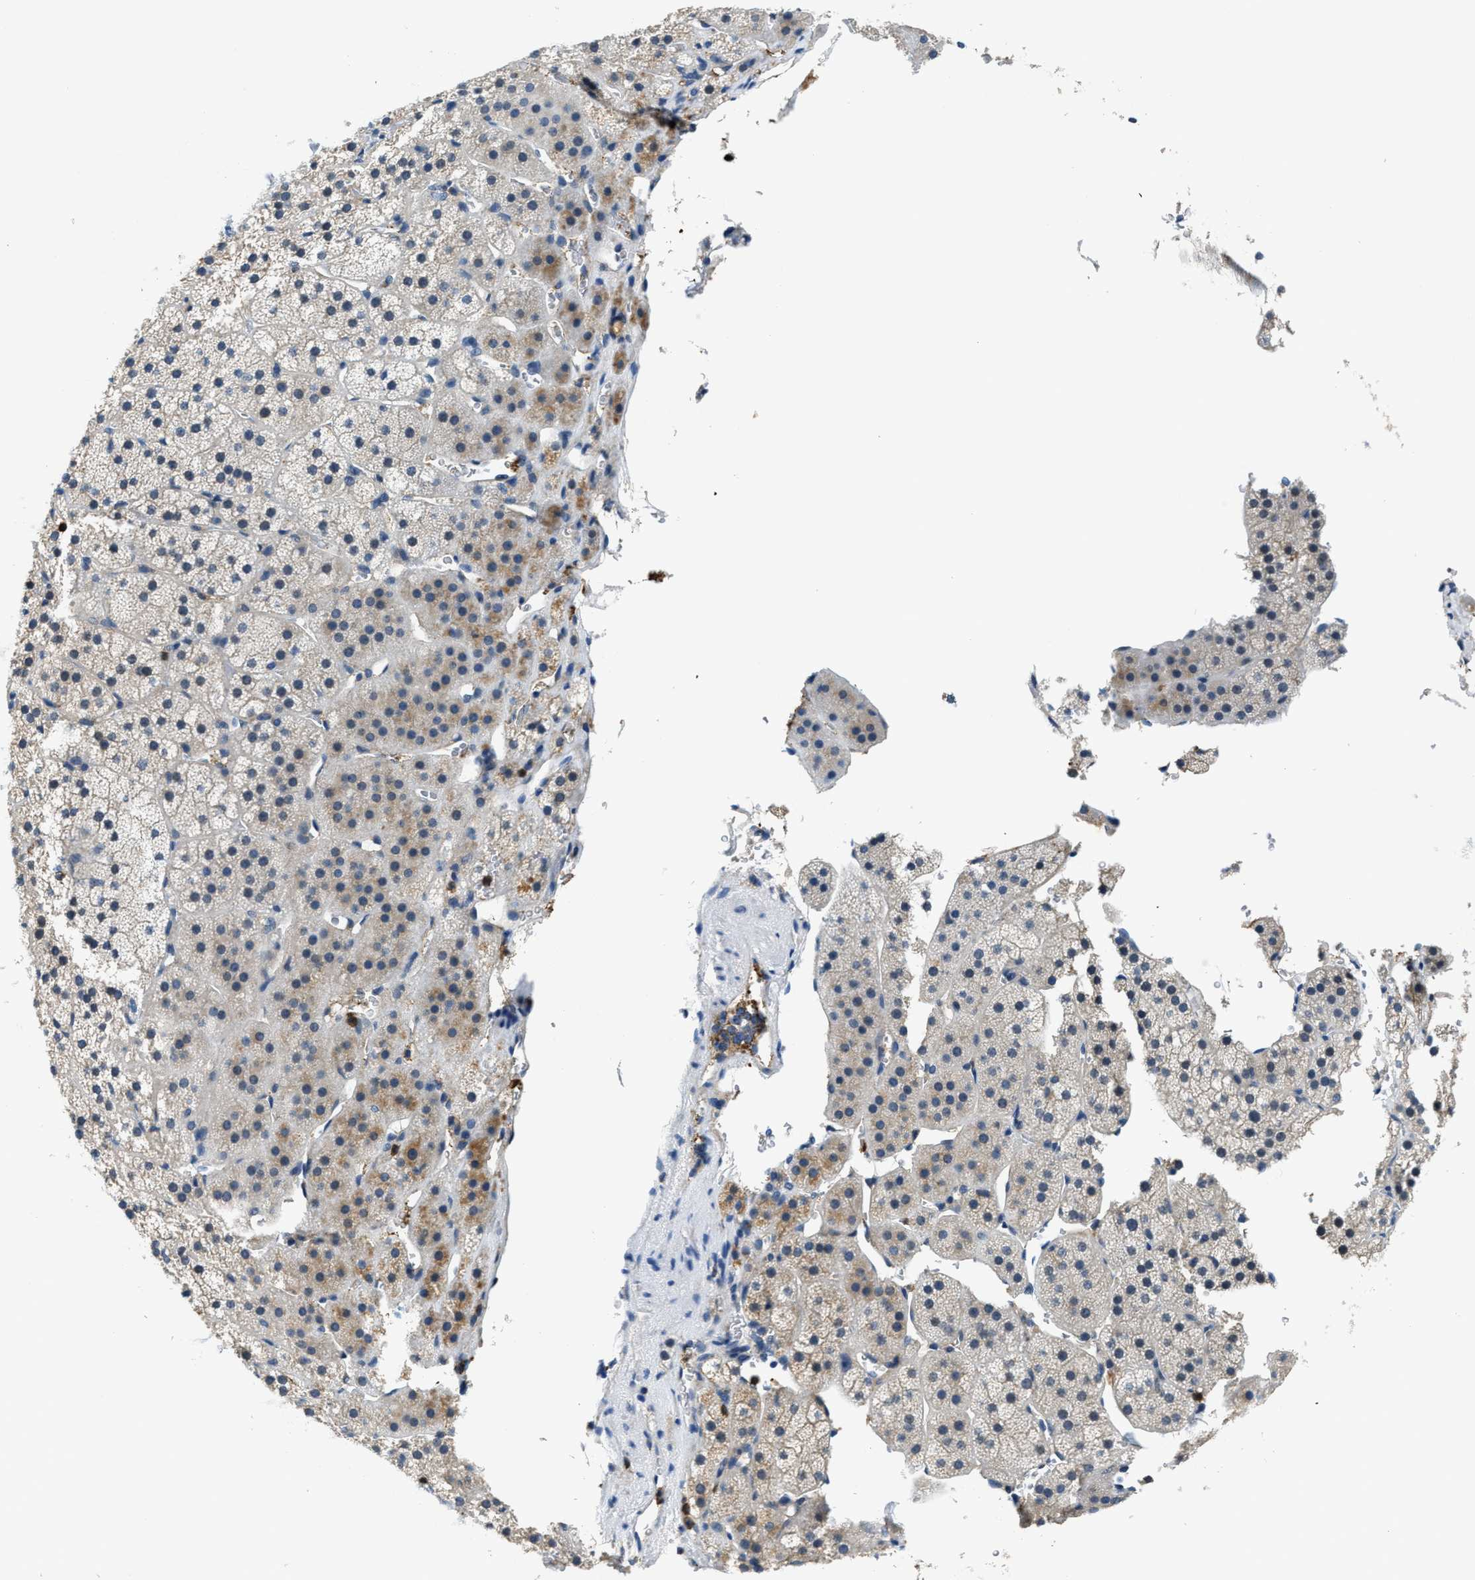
{"staining": {"intensity": "moderate", "quantity": "25%-75%", "location": "cytoplasmic/membranous"}, "tissue": "adrenal gland", "cell_type": "Glandular cells", "image_type": "normal", "snomed": [{"axis": "morphology", "description": "Normal tissue, NOS"}, {"axis": "topography", "description": "Adrenal gland"}], "caption": "Unremarkable adrenal gland was stained to show a protein in brown. There is medium levels of moderate cytoplasmic/membranous staining in approximately 25%-75% of glandular cells. (Stains: DAB (3,3'-diaminobenzidine) in brown, nuclei in blue, Microscopy: brightfield microscopy at high magnification).", "gene": "MYO1G", "patient": {"sex": "female", "age": 44}}